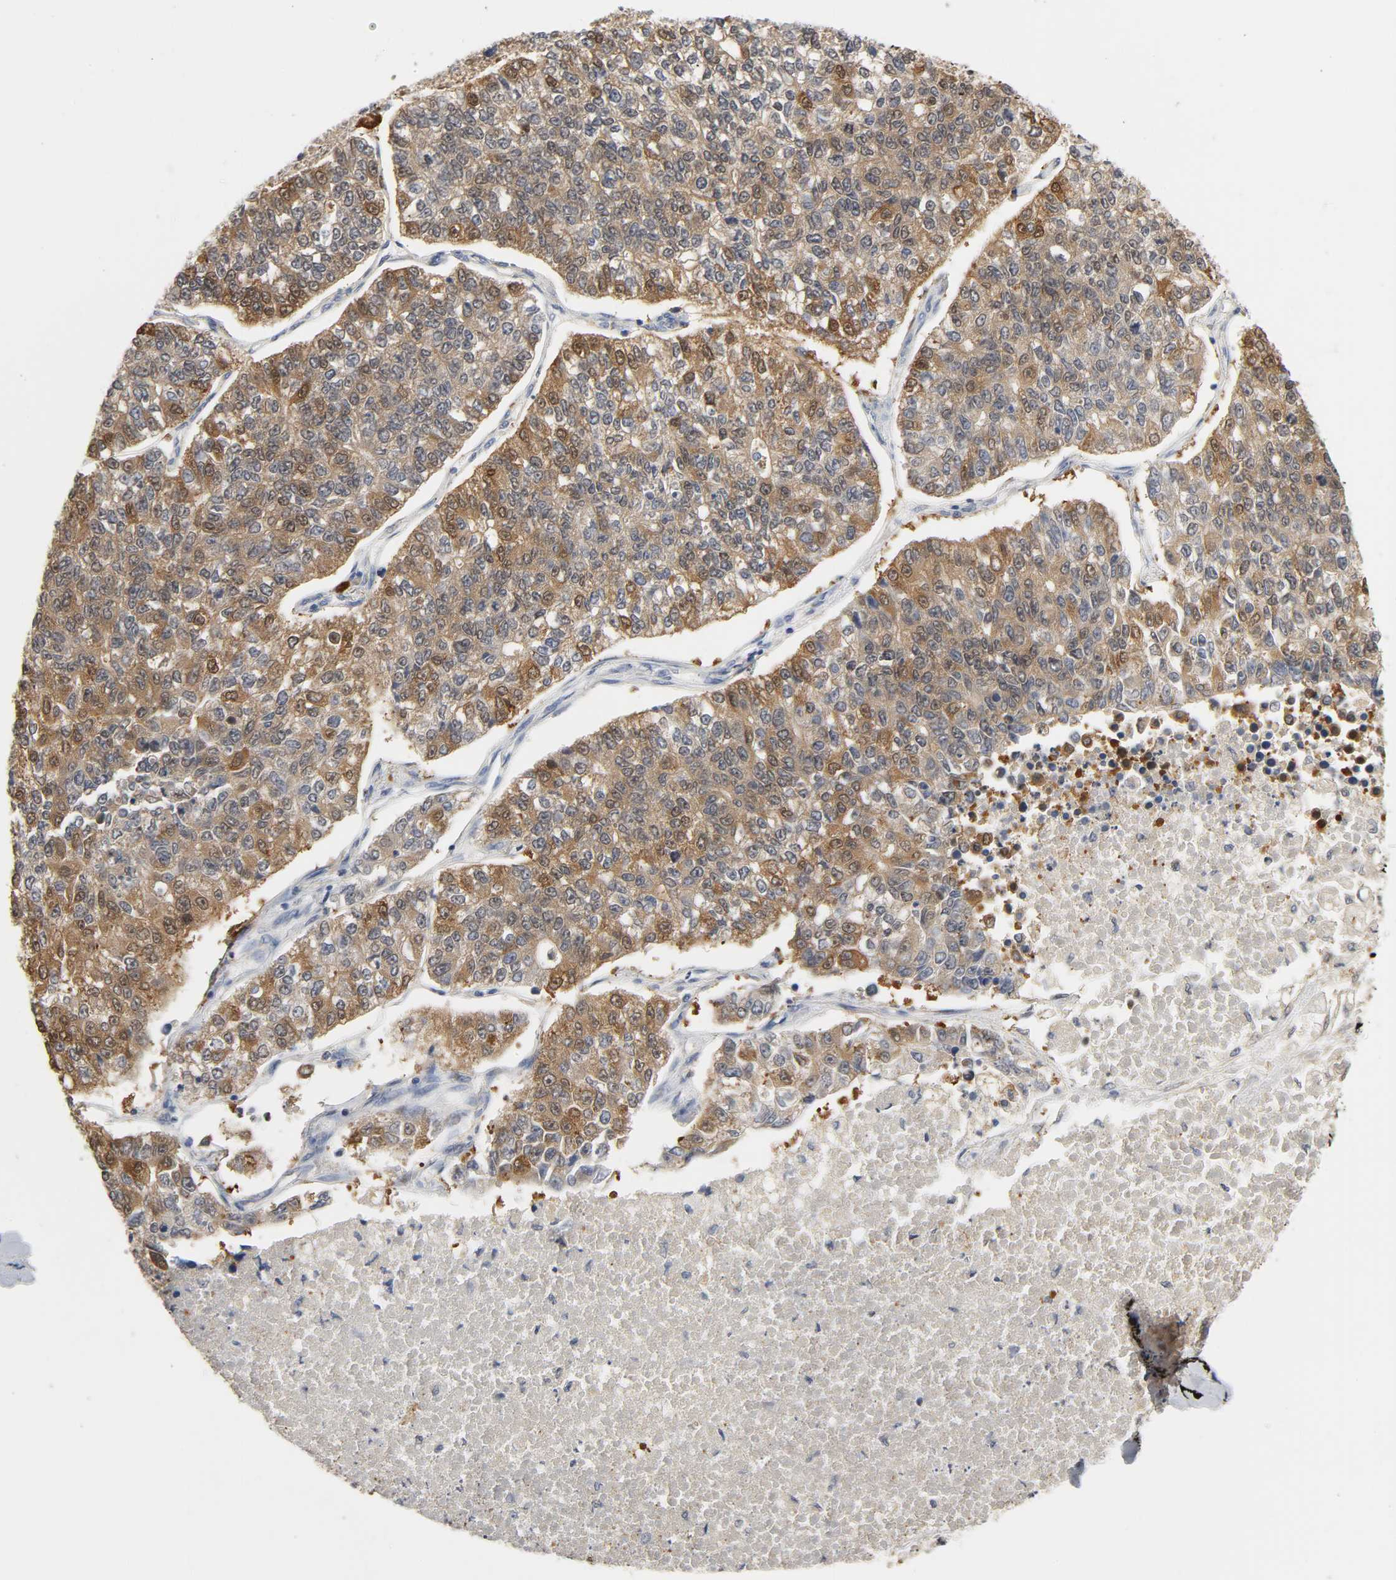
{"staining": {"intensity": "moderate", "quantity": ">75%", "location": "cytoplasmic/membranous,nuclear"}, "tissue": "lung cancer", "cell_type": "Tumor cells", "image_type": "cancer", "snomed": [{"axis": "morphology", "description": "Adenocarcinoma, NOS"}, {"axis": "topography", "description": "Lung"}], "caption": "Immunohistochemistry of human lung cancer displays medium levels of moderate cytoplasmic/membranous and nuclear expression in approximately >75% of tumor cells.", "gene": "MIF", "patient": {"sex": "male", "age": 49}}